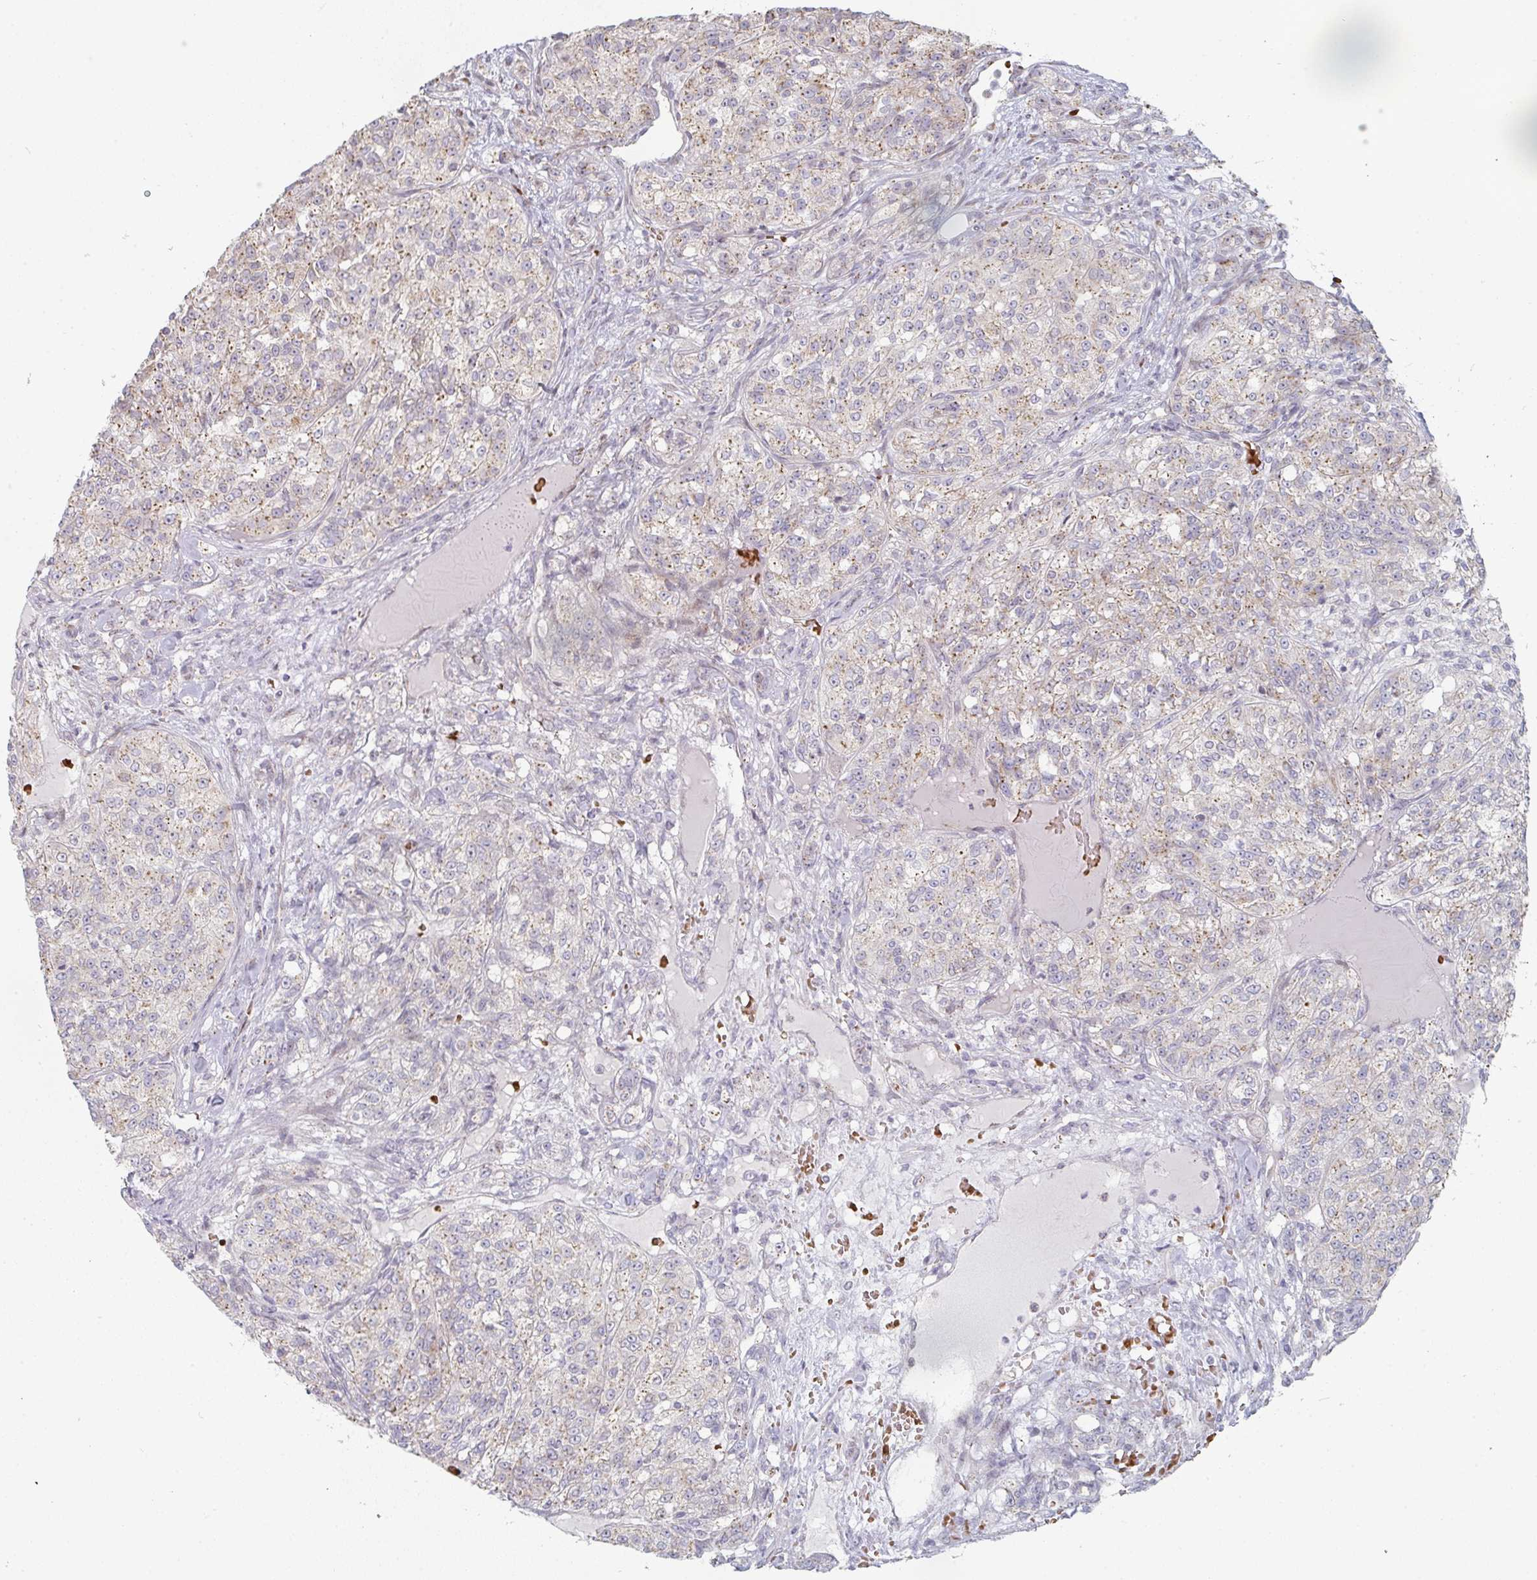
{"staining": {"intensity": "weak", "quantity": ">75%", "location": "cytoplasmic/membranous"}, "tissue": "renal cancer", "cell_type": "Tumor cells", "image_type": "cancer", "snomed": [{"axis": "morphology", "description": "Adenocarcinoma, NOS"}, {"axis": "topography", "description": "Kidney"}], "caption": "Immunohistochemistry (IHC) photomicrograph of human renal cancer (adenocarcinoma) stained for a protein (brown), which exhibits low levels of weak cytoplasmic/membranous positivity in approximately >75% of tumor cells.", "gene": "ZNF526", "patient": {"sex": "female", "age": 63}}